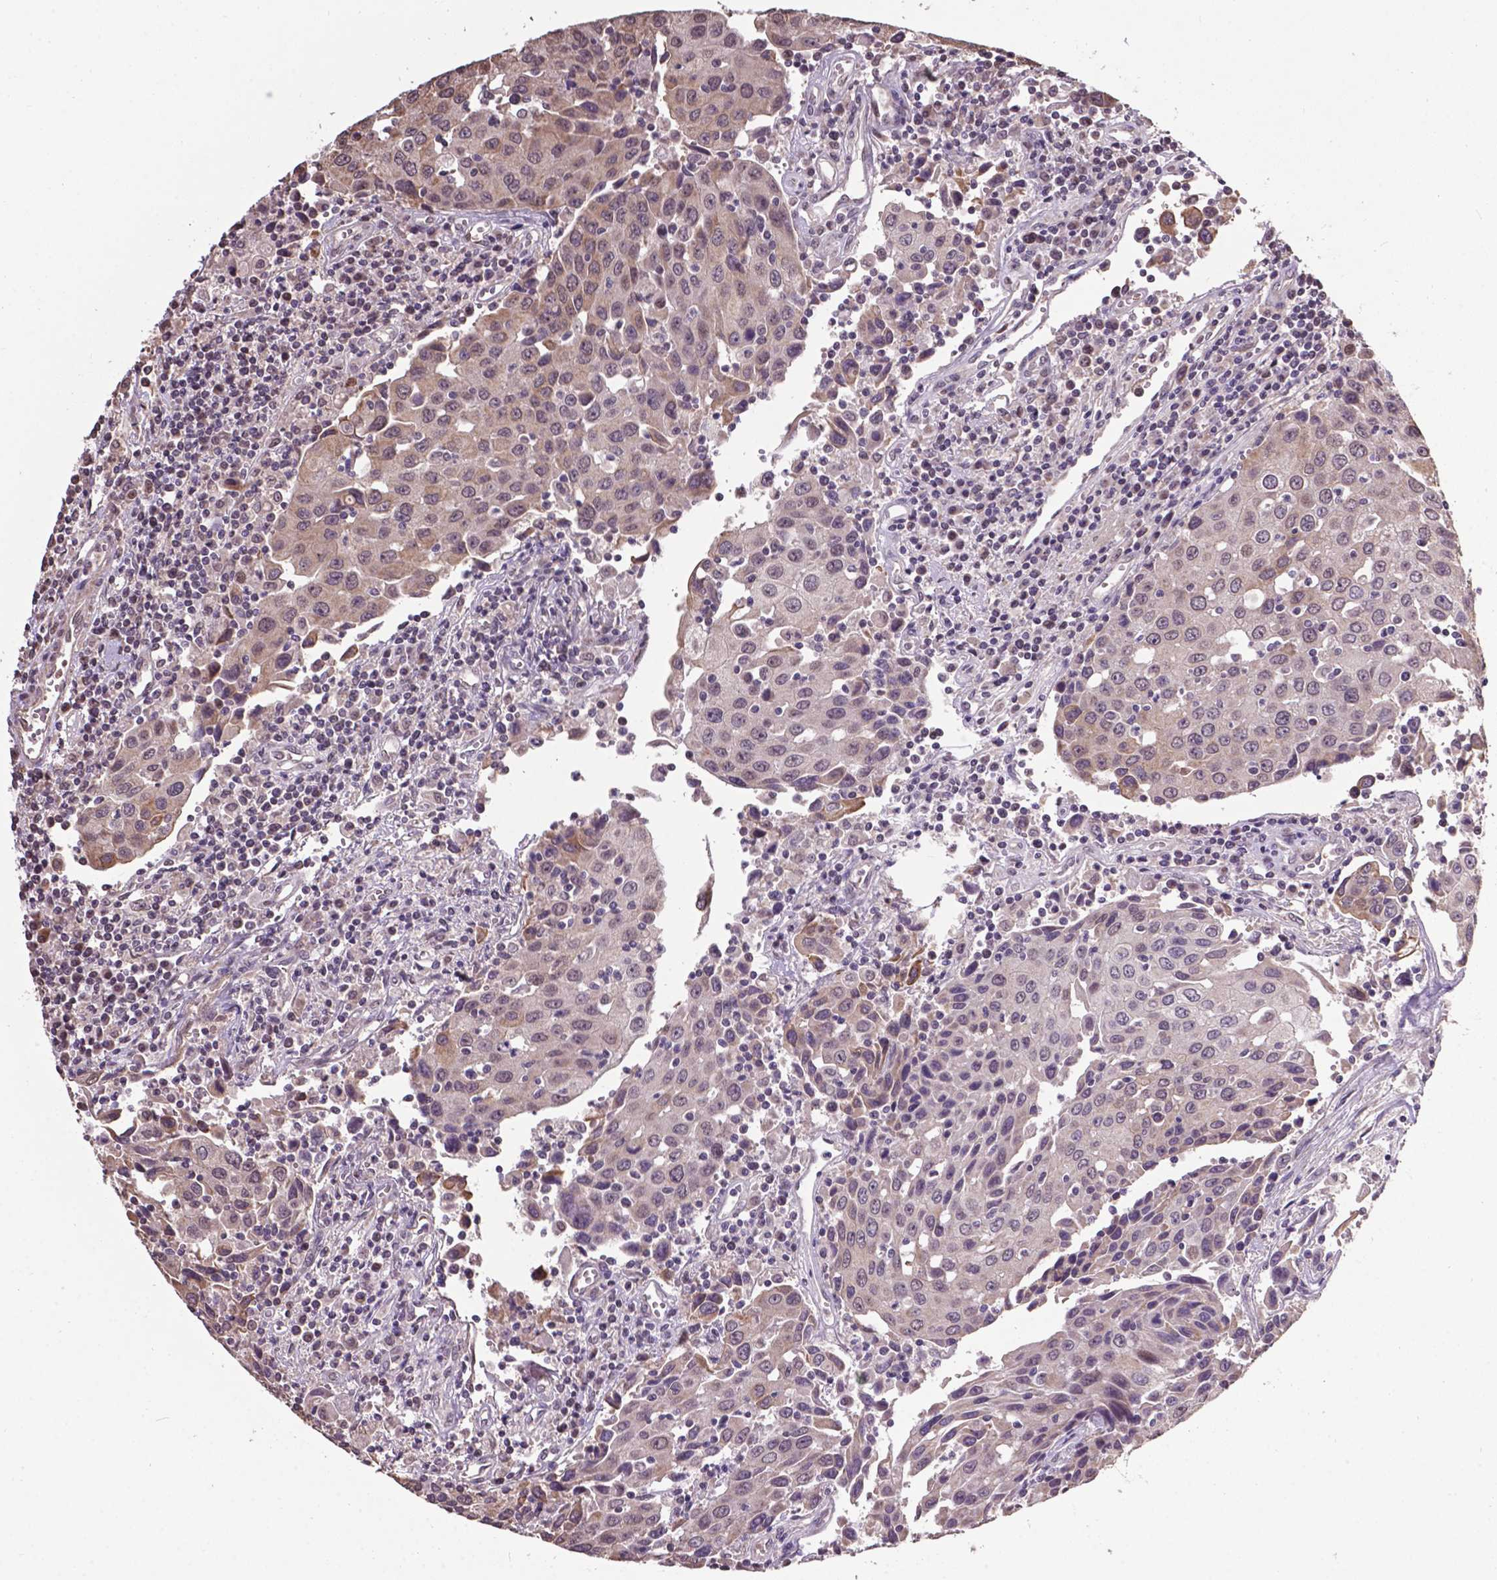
{"staining": {"intensity": "weak", "quantity": "<25%", "location": "cytoplasmic/membranous,nuclear"}, "tissue": "urothelial cancer", "cell_type": "Tumor cells", "image_type": "cancer", "snomed": [{"axis": "morphology", "description": "Urothelial carcinoma, High grade"}, {"axis": "topography", "description": "Urinary bladder"}], "caption": "The photomicrograph displays no staining of tumor cells in urothelial cancer. (Immunohistochemistry, brightfield microscopy, high magnification).", "gene": "GLRA2", "patient": {"sex": "female", "age": 85}}